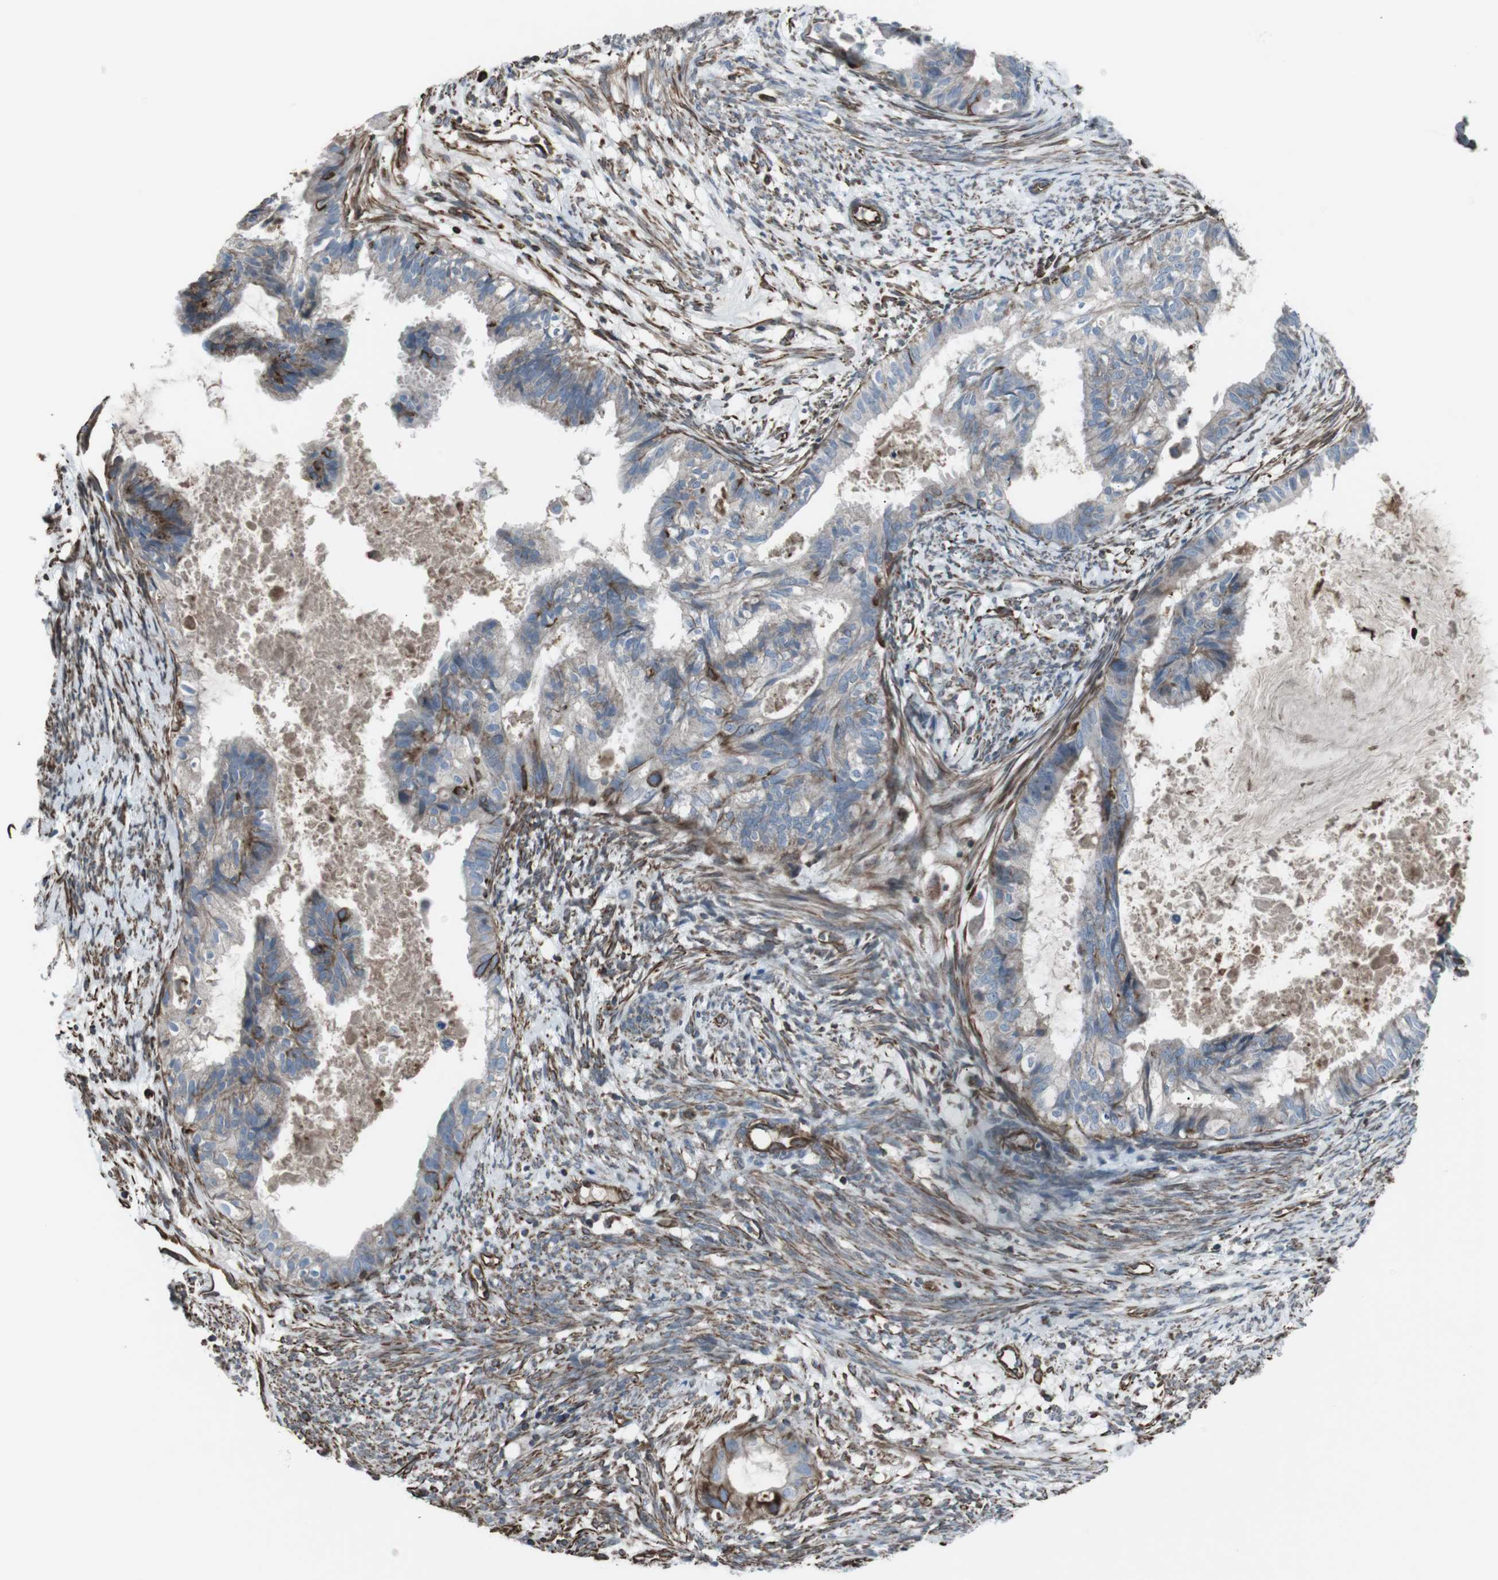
{"staining": {"intensity": "strong", "quantity": "25%-75%", "location": "cytoplasmic/membranous"}, "tissue": "cervical cancer", "cell_type": "Tumor cells", "image_type": "cancer", "snomed": [{"axis": "morphology", "description": "Normal tissue, NOS"}, {"axis": "morphology", "description": "Adenocarcinoma, NOS"}, {"axis": "topography", "description": "Cervix"}, {"axis": "topography", "description": "Endometrium"}], "caption": "Immunohistochemical staining of human cervical cancer reveals strong cytoplasmic/membranous protein expression in about 25%-75% of tumor cells. (Brightfield microscopy of DAB IHC at high magnification).", "gene": "TMEM141", "patient": {"sex": "female", "age": 86}}